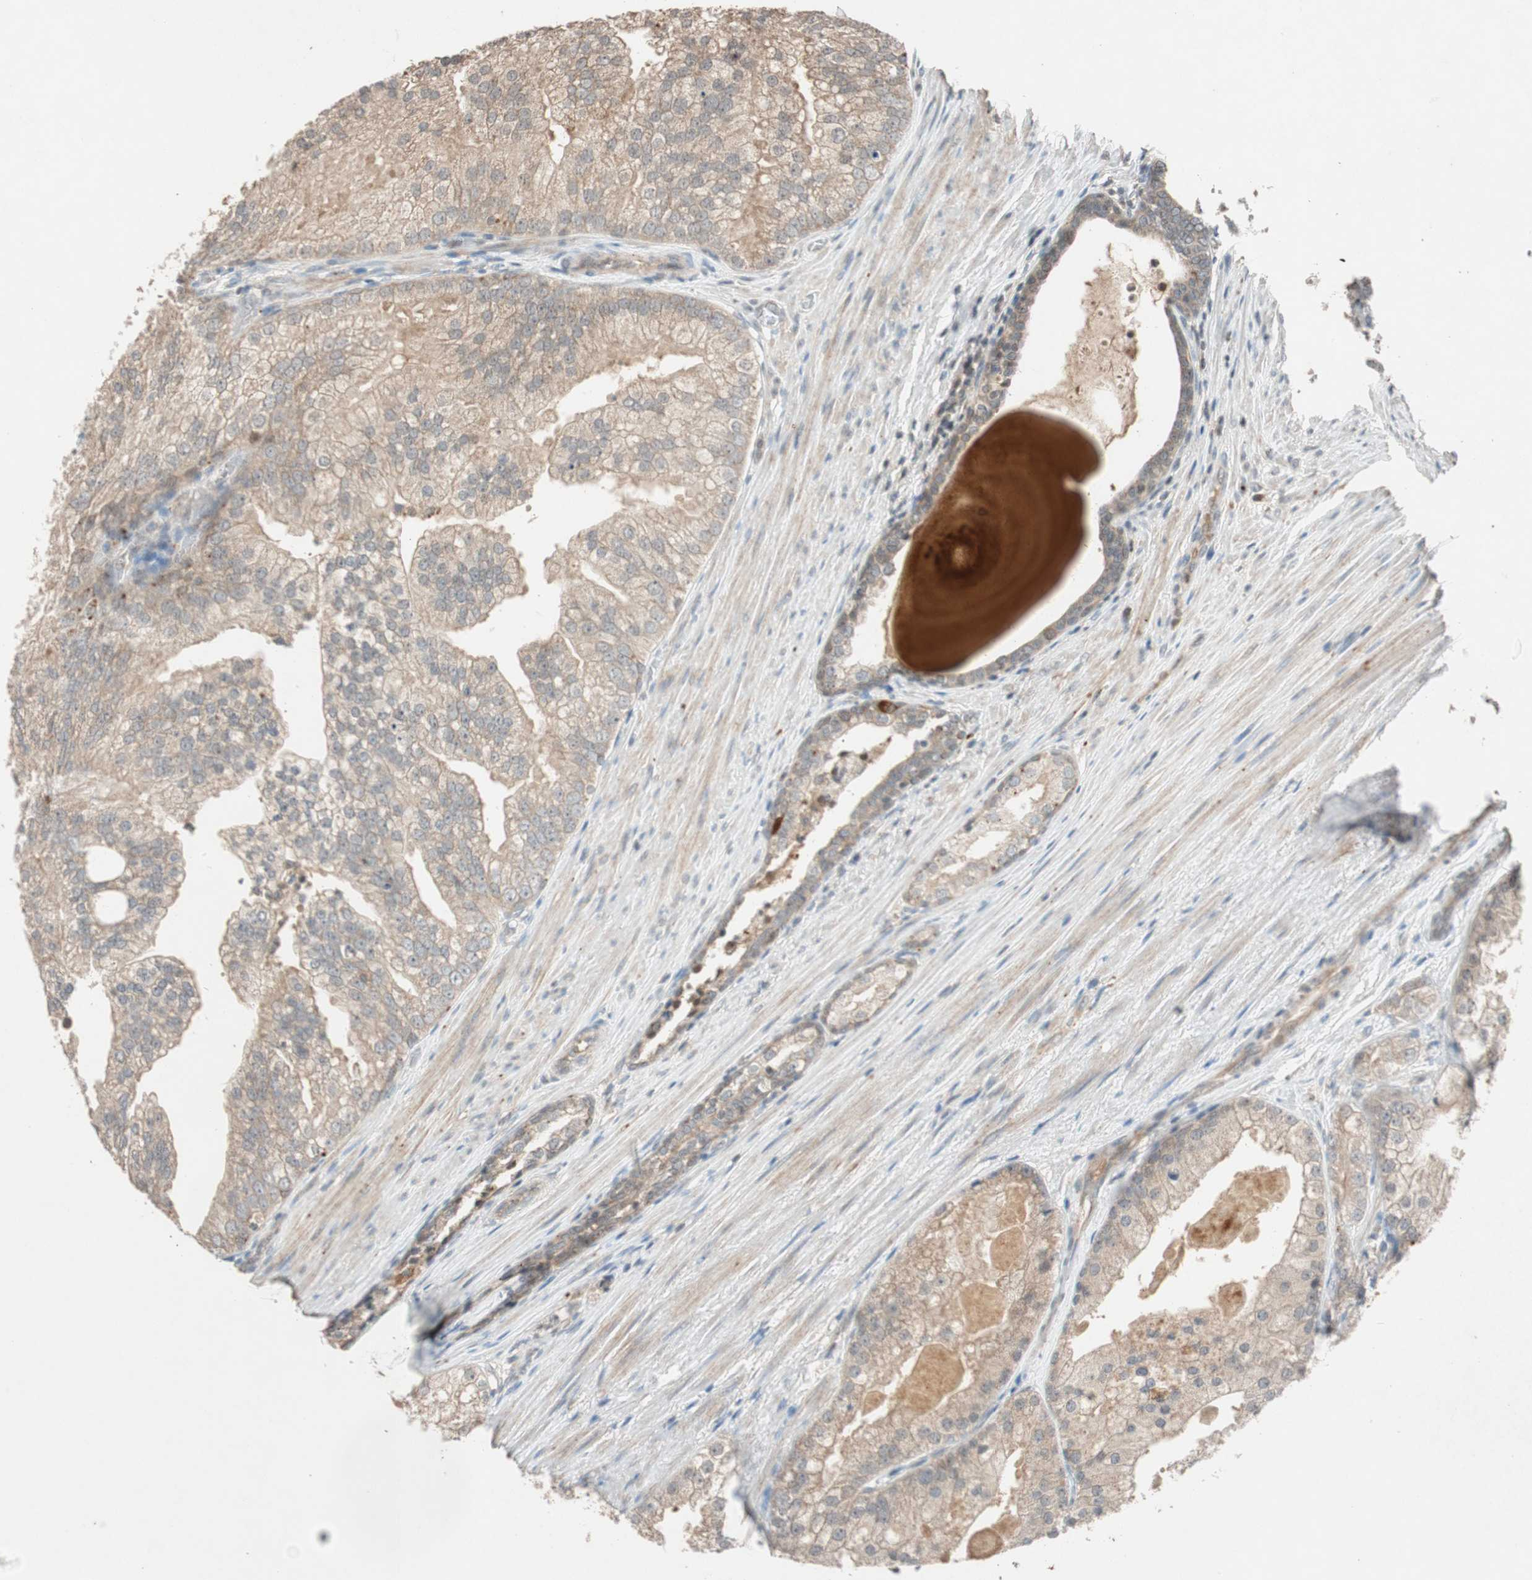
{"staining": {"intensity": "weak", "quantity": ">75%", "location": "cytoplasmic/membranous"}, "tissue": "prostate cancer", "cell_type": "Tumor cells", "image_type": "cancer", "snomed": [{"axis": "morphology", "description": "Adenocarcinoma, Low grade"}, {"axis": "topography", "description": "Prostate"}], "caption": "Immunohistochemistry micrograph of low-grade adenocarcinoma (prostate) stained for a protein (brown), which exhibits low levels of weak cytoplasmic/membranous expression in about >75% of tumor cells.", "gene": "GLB1", "patient": {"sex": "male", "age": 69}}